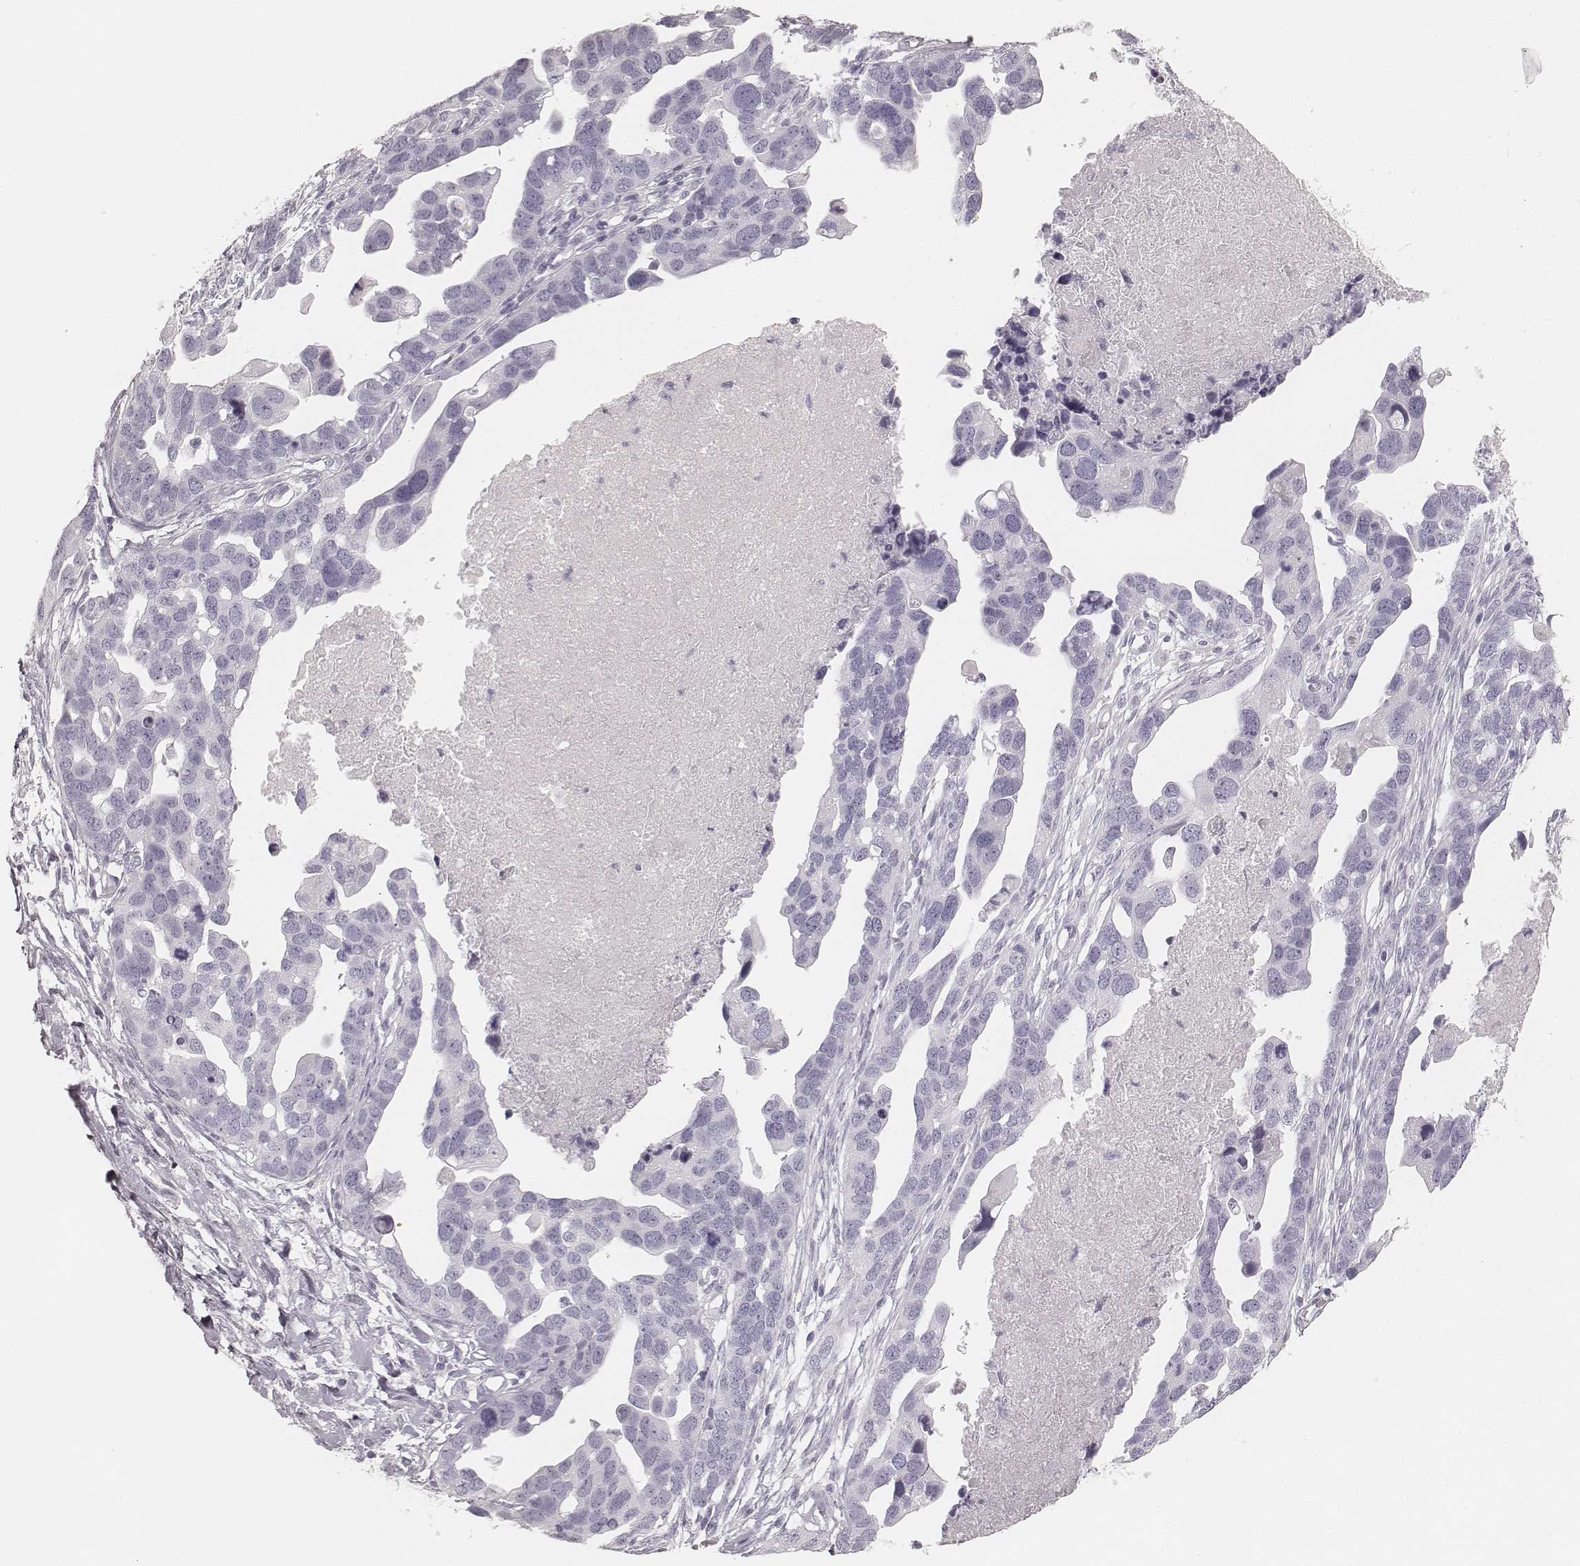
{"staining": {"intensity": "negative", "quantity": "none", "location": "none"}, "tissue": "ovarian cancer", "cell_type": "Tumor cells", "image_type": "cancer", "snomed": [{"axis": "morphology", "description": "Cystadenocarcinoma, serous, NOS"}, {"axis": "topography", "description": "Ovary"}], "caption": "The histopathology image displays no staining of tumor cells in ovarian cancer (serous cystadenocarcinoma).", "gene": "KRT72", "patient": {"sex": "female", "age": 54}}